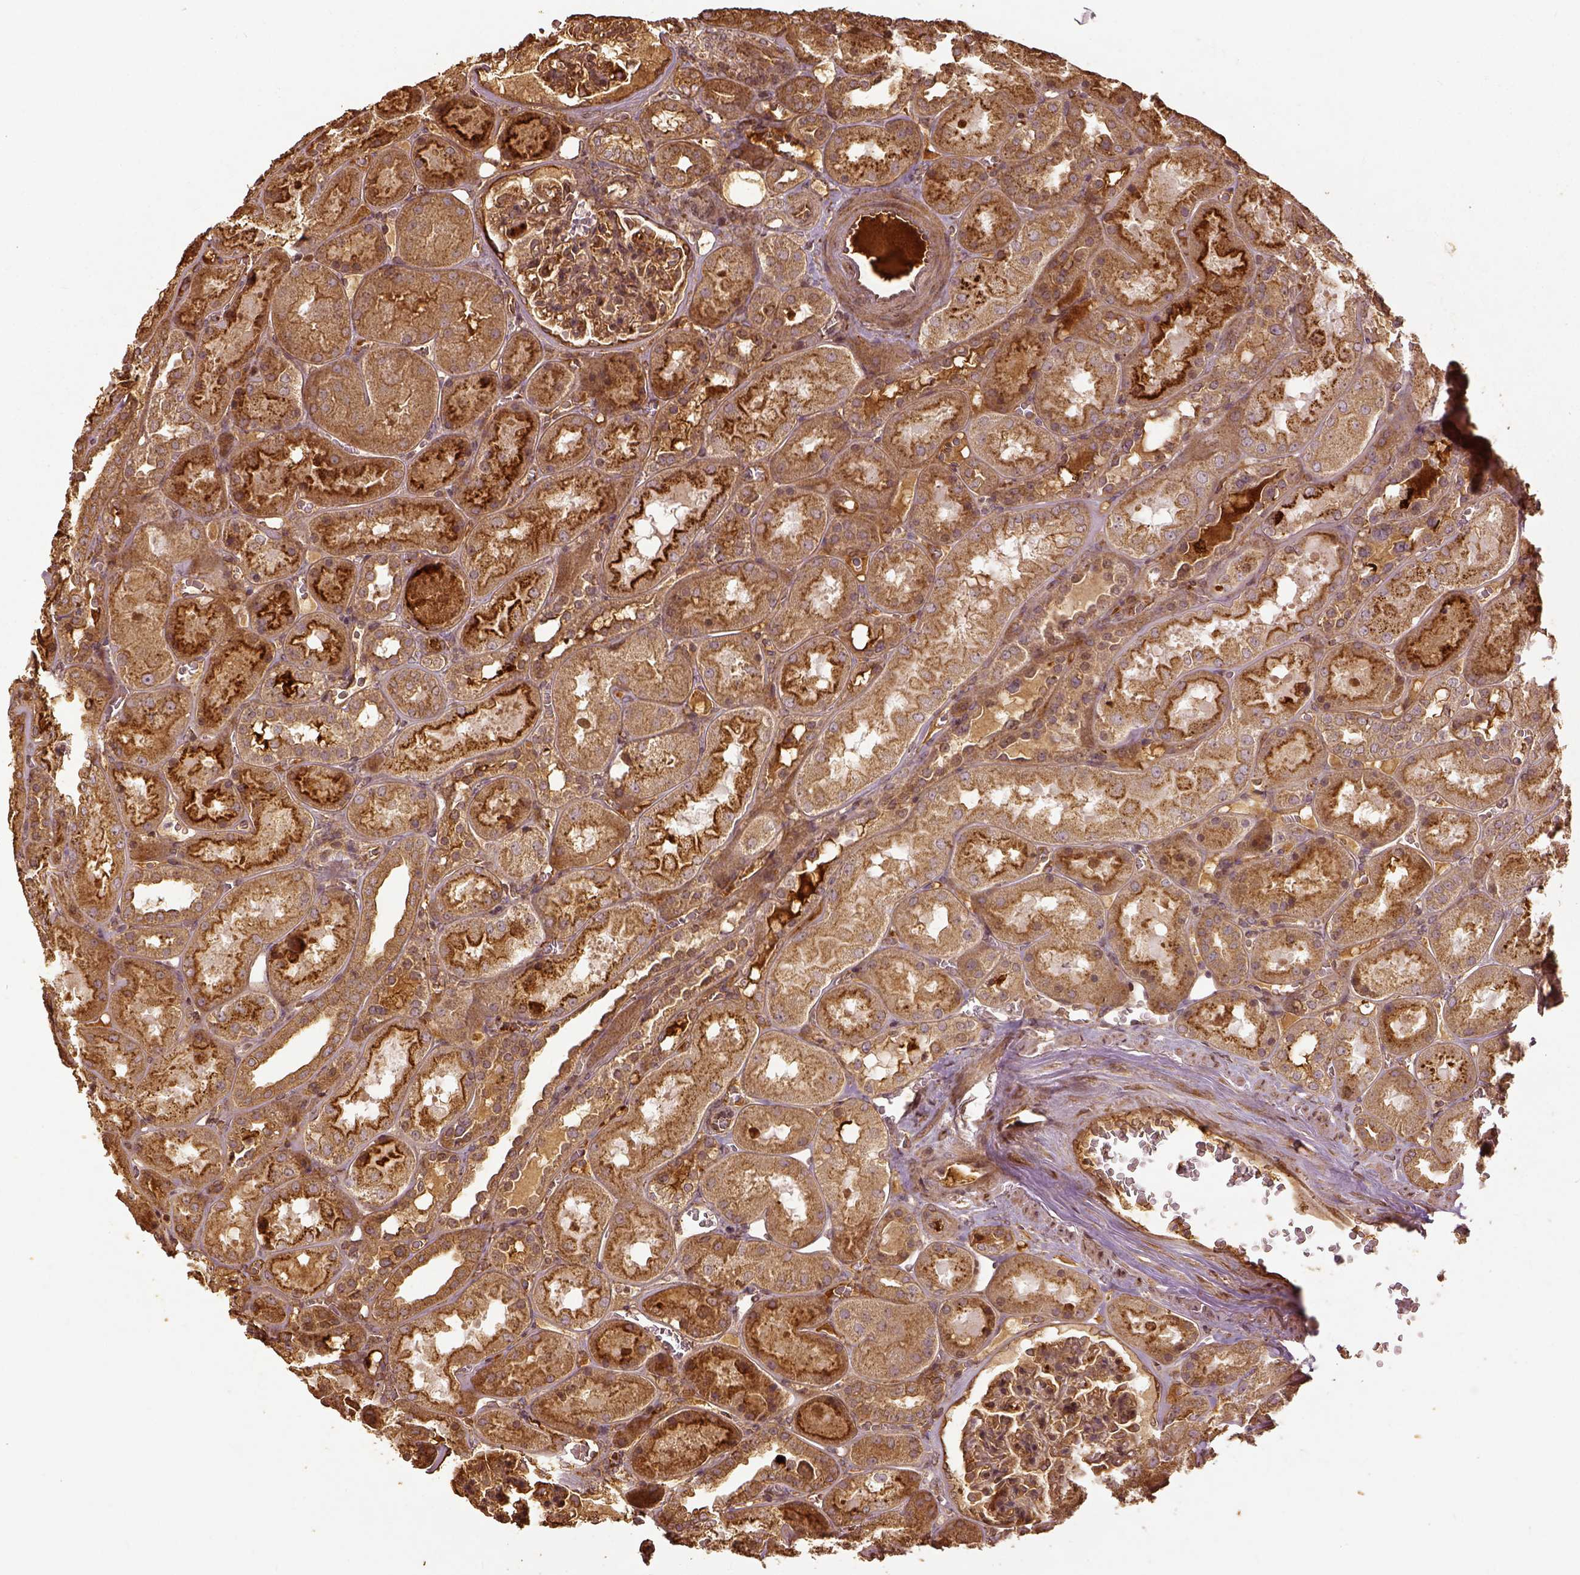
{"staining": {"intensity": "moderate", "quantity": "25%-75%", "location": "cytoplasmic/membranous"}, "tissue": "kidney", "cell_type": "Cells in glomeruli", "image_type": "normal", "snomed": [{"axis": "morphology", "description": "Normal tissue, NOS"}, {"axis": "topography", "description": "Kidney"}], "caption": "Kidney stained with immunohistochemistry reveals moderate cytoplasmic/membranous positivity in approximately 25%-75% of cells in glomeruli. (DAB (3,3'-diaminobenzidine) IHC with brightfield microscopy, high magnification).", "gene": "VEGFA", "patient": {"sex": "male", "age": 73}}